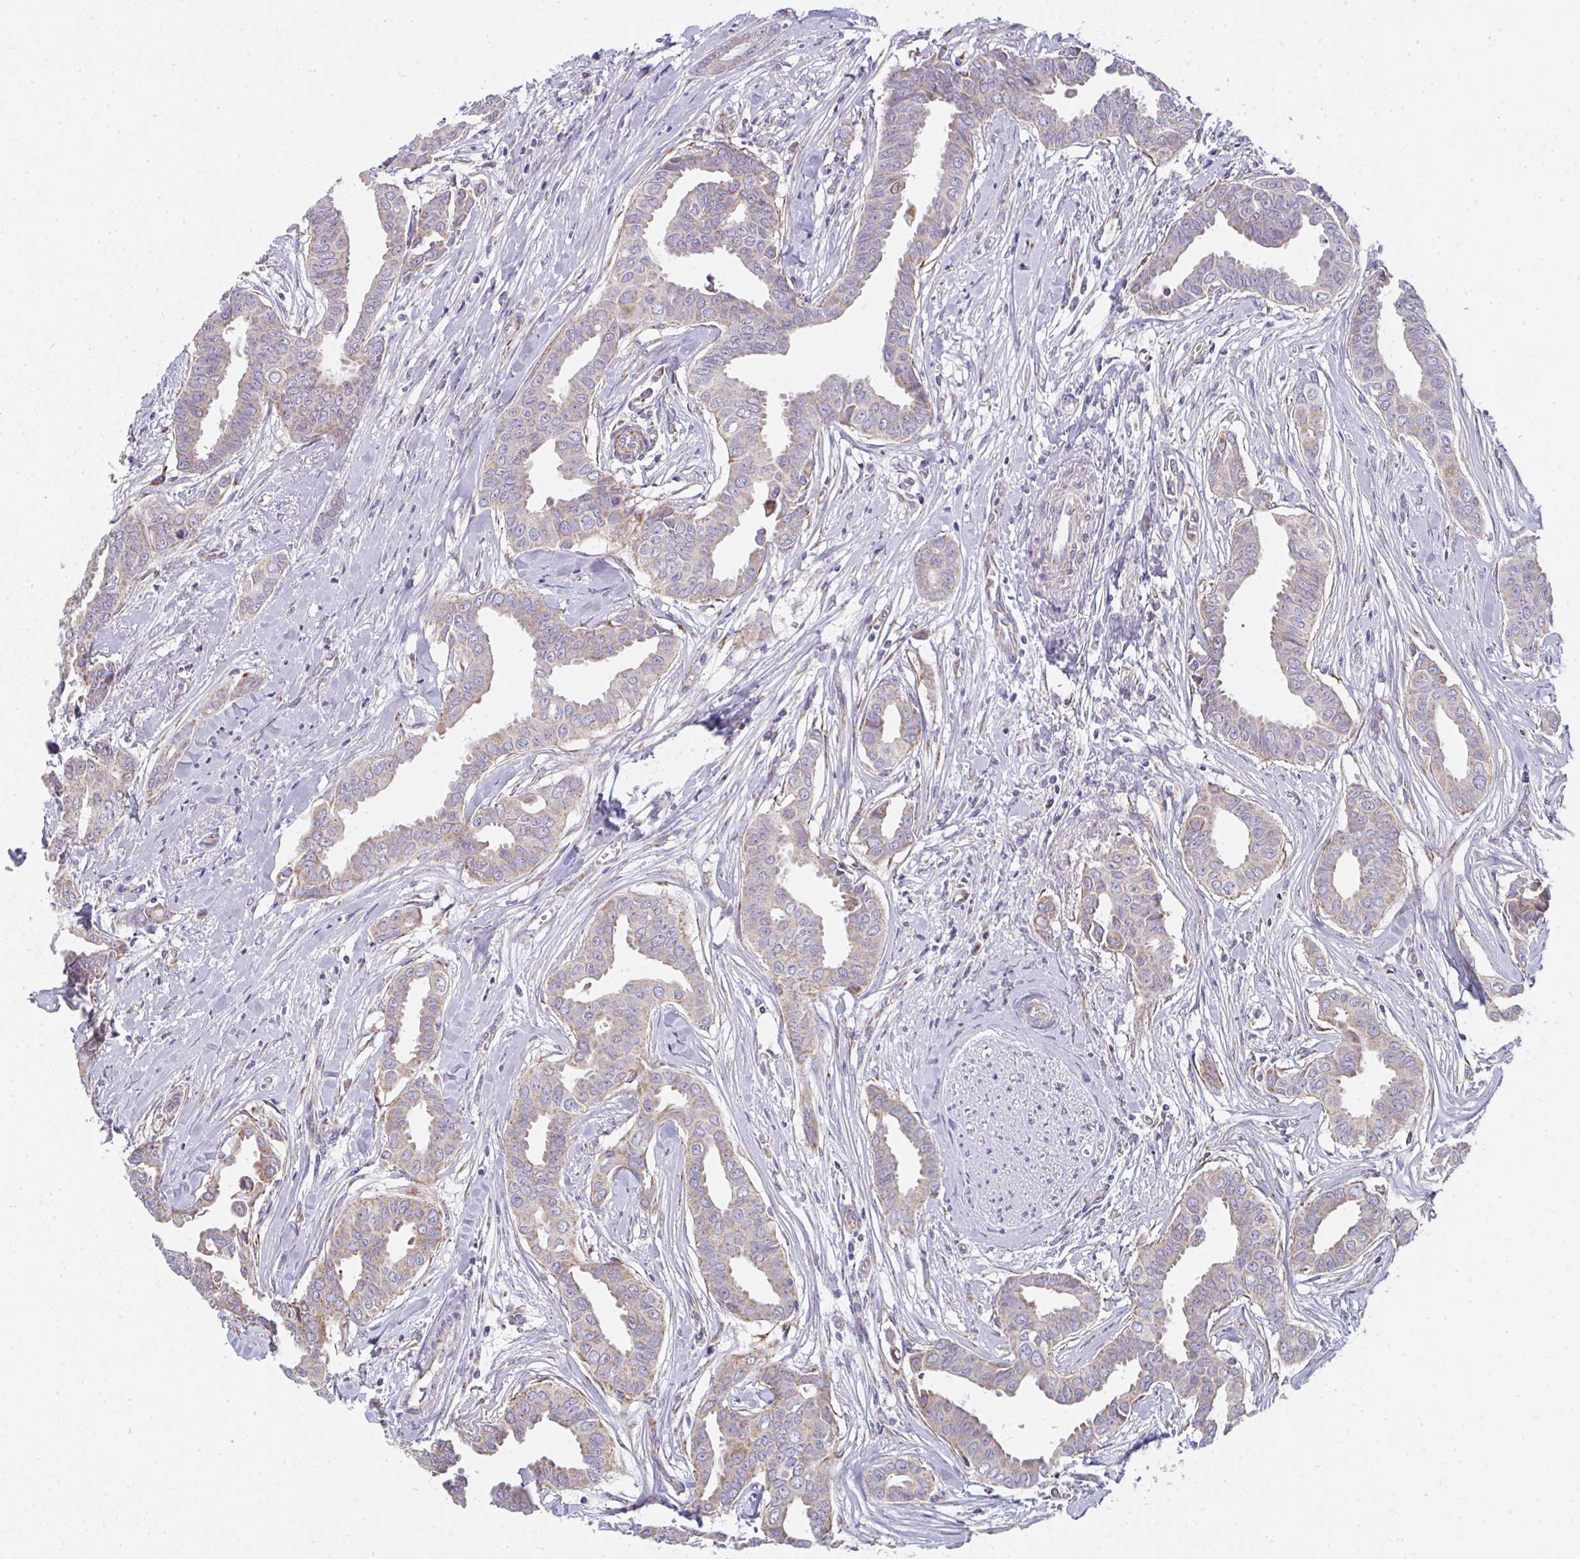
{"staining": {"intensity": "weak", "quantity": "25%-75%", "location": "cytoplasmic/membranous"}, "tissue": "breast cancer", "cell_type": "Tumor cells", "image_type": "cancer", "snomed": [{"axis": "morphology", "description": "Duct carcinoma"}, {"axis": "topography", "description": "Breast"}], "caption": "This image displays IHC staining of human breast infiltrating ductal carcinoma, with low weak cytoplasmic/membranous expression in about 25%-75% of tumor cells.", "gene": "FAHD1", "patient": {"sex": "female", "age": 45}}